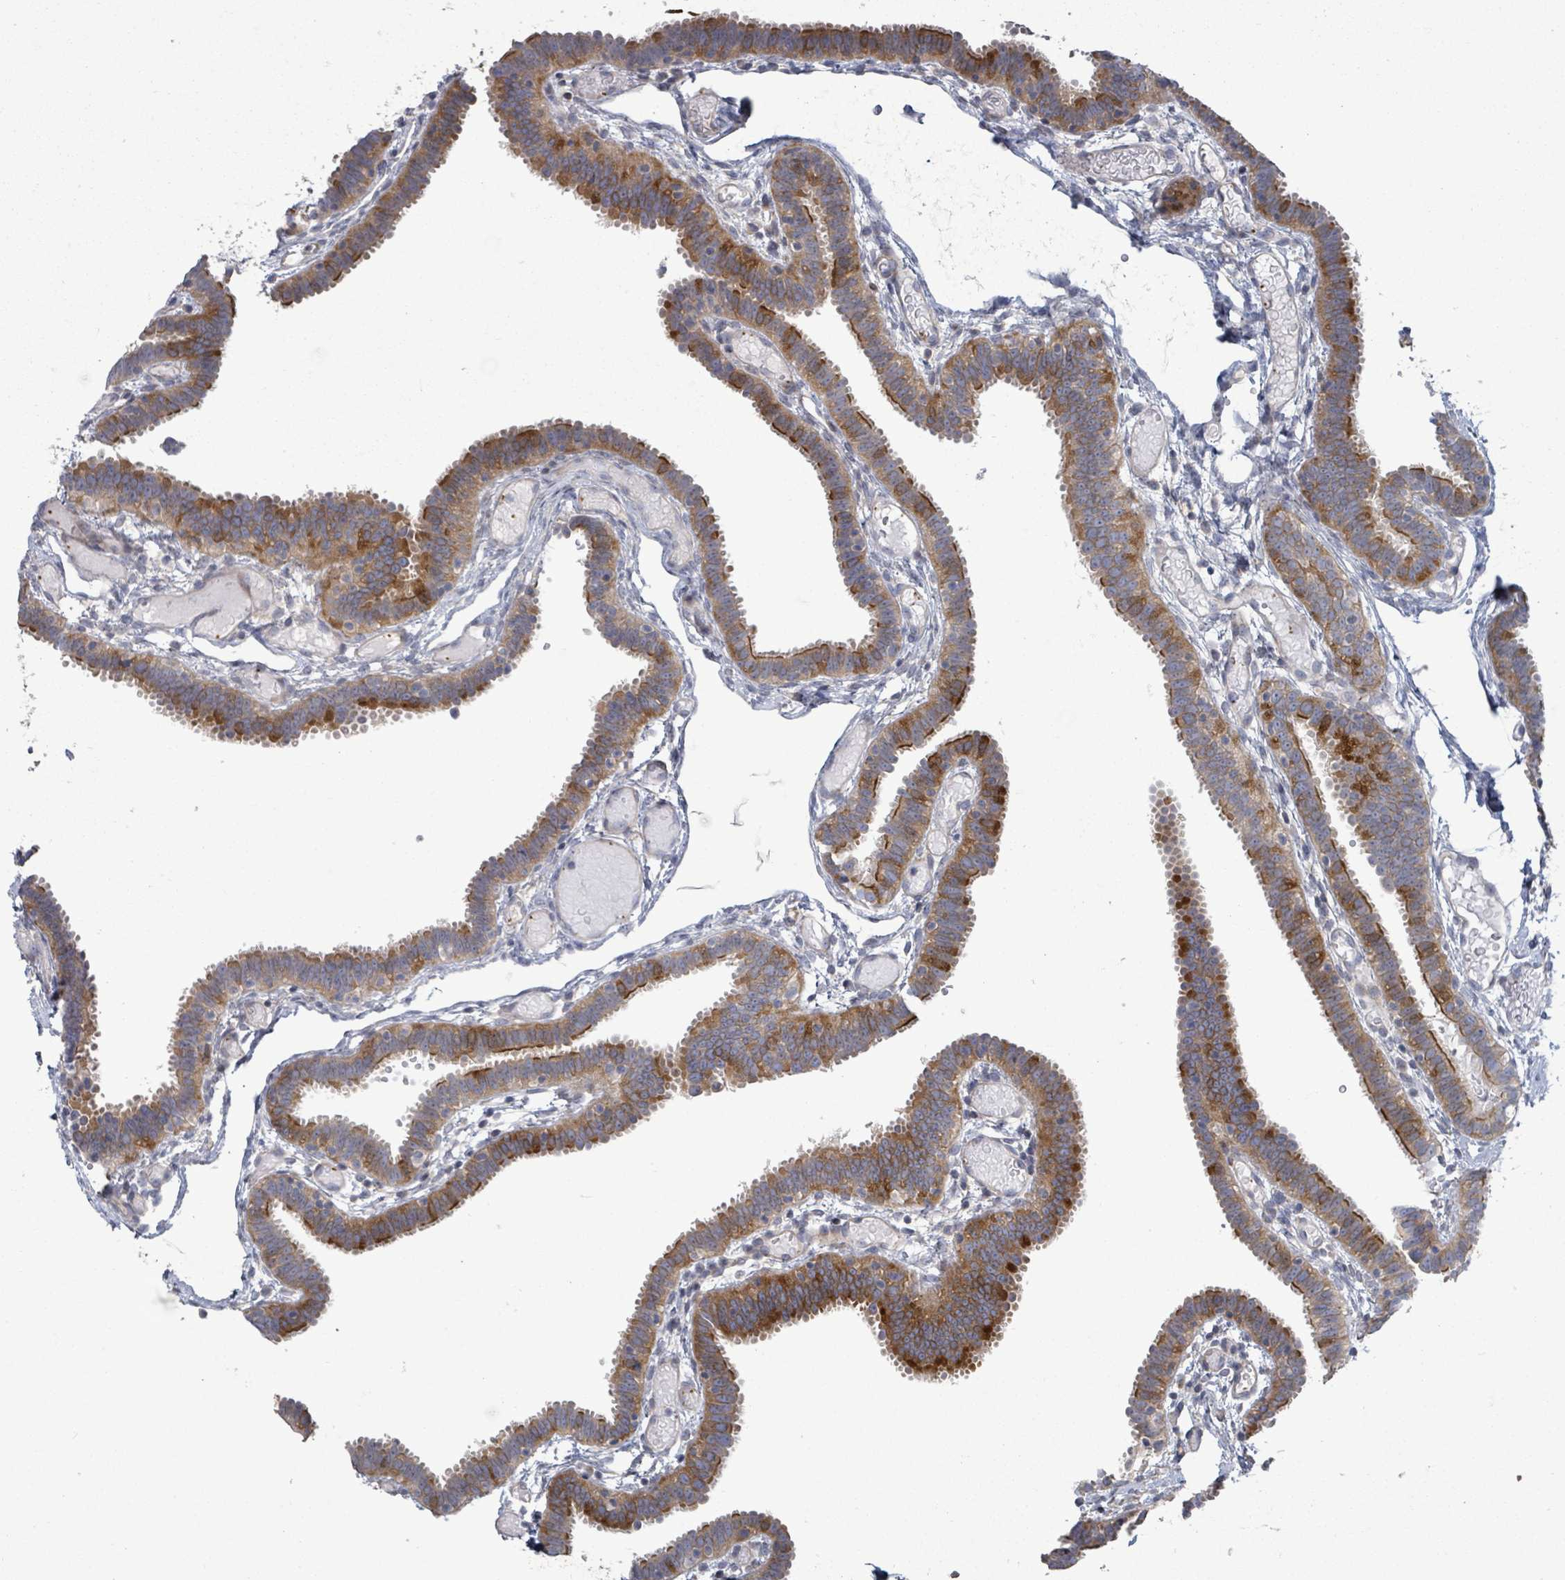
{"staining": {"intensity": "moderate", "quantity": "25%-75%", "location": "cytoplasmic/membranous"}, "tissue": "fallopian tube", "cell_type": "Glandular cells", "image_type": "normal", "snomed": [{"axis": "morphology", "description": "Normal tissue, NOS"}, {"axis": "topography", "description": "Fallopian tube"}], "caption": "Approximately 25%-75% of glandular cells in unremarkable fallopian tube display moderate cytoplasmic/membranous protein positivity as visualized by brown immunohistochemical staining.", "gene": "LILRA4", "patient": {"sex": "female", "age": 37}}